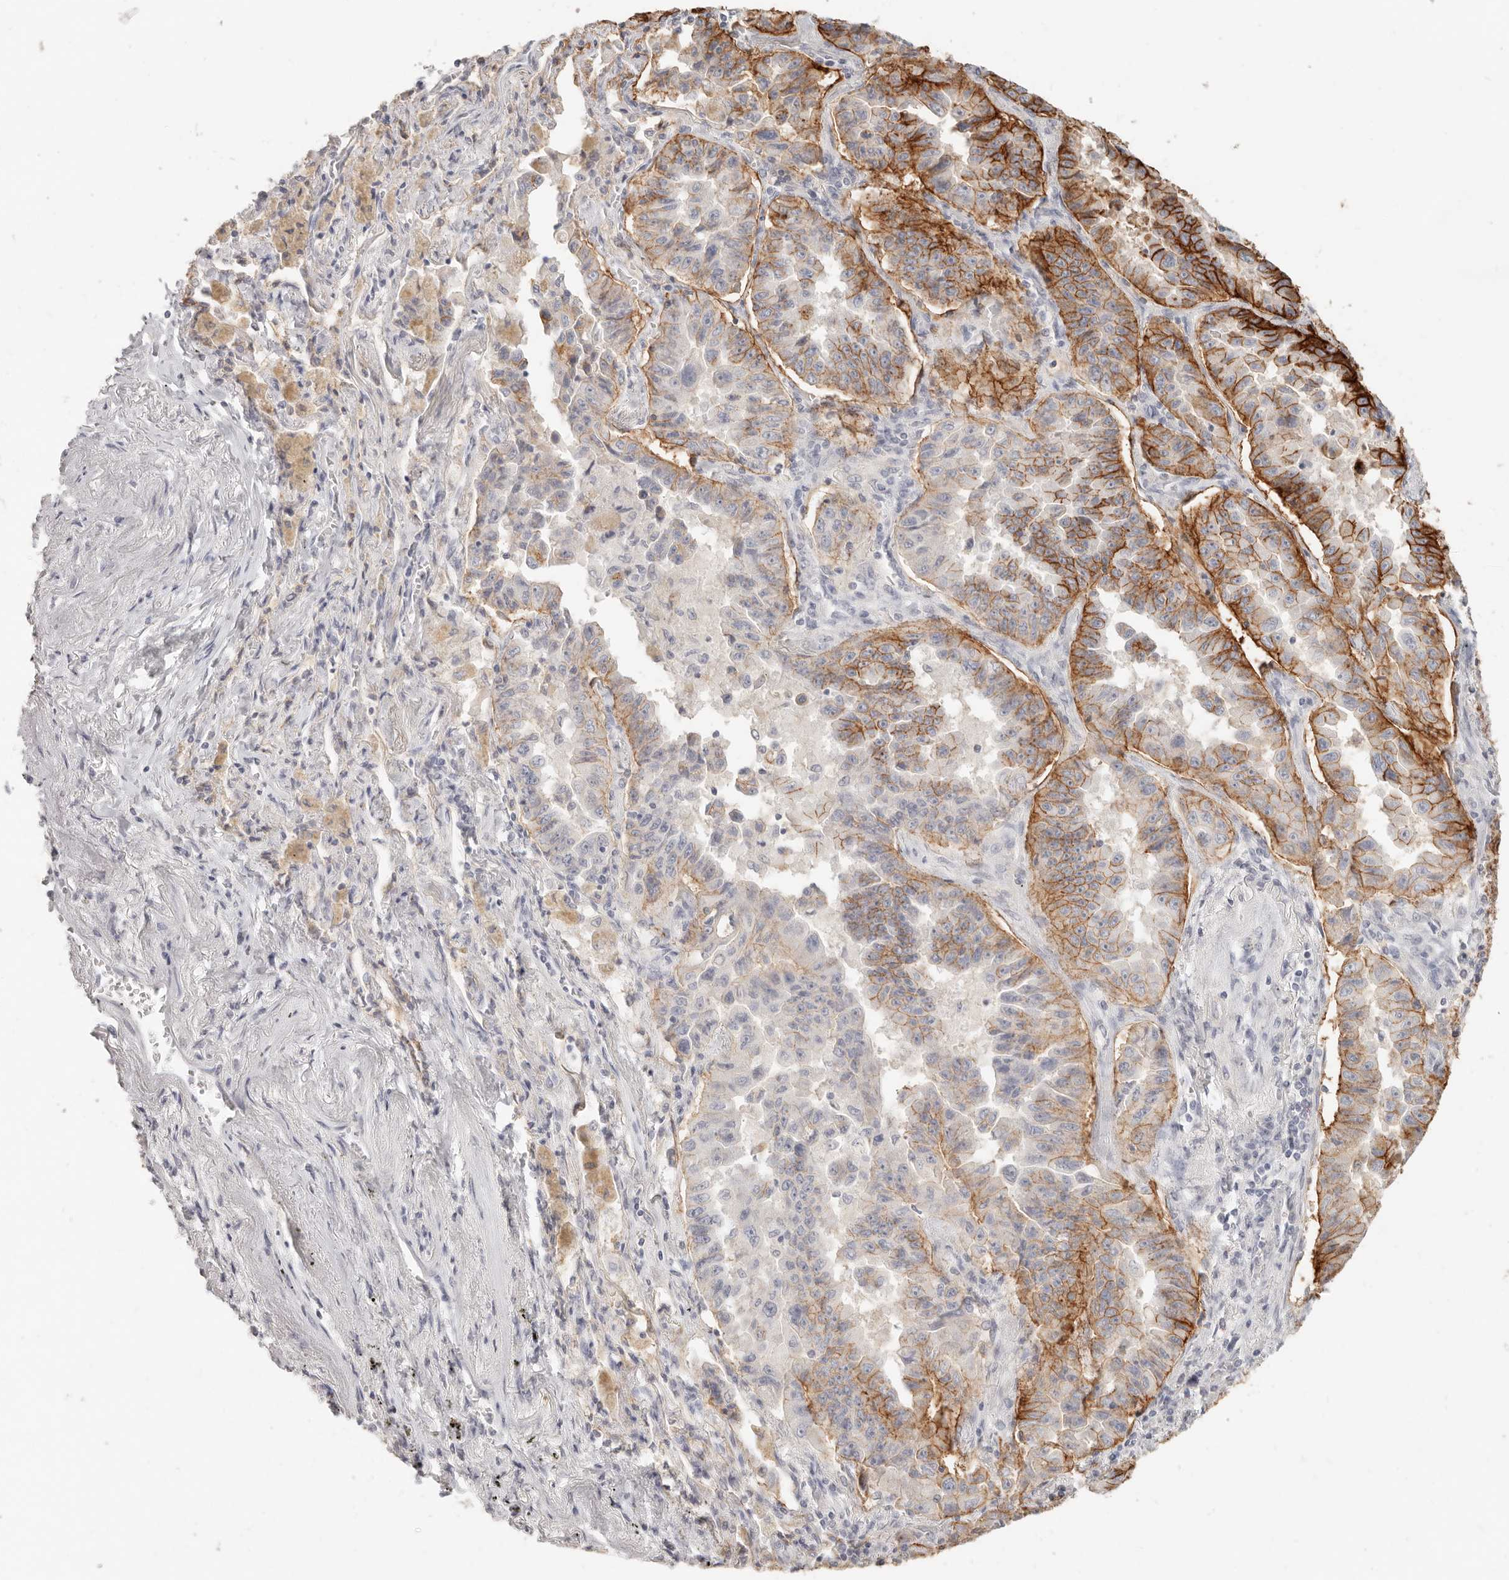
{"staining": {"intensity": "moderate", "quantity": "25%-75%", "location": "cytoplasmic/membranous"}, "tissue": "lung cancer", "cell_type": "Tumor cells", "image_type": "cancer", "snomed": [{"axis": "morphology", "description": "Adenocarcinoma, NOS"}, {"axis": "topography", "description": "Lung"}], "caption": "Protein analysis of lung cancer (adenocarcinoma) tissue reveals moderate cytoplasmic/membranous expression in about 25%-75% of tumor cells. The protein is shown in brown color, while the nuclei are stained blue.", "gene": "EPCAM", "patient": {"sex": "female", "age": 51}}